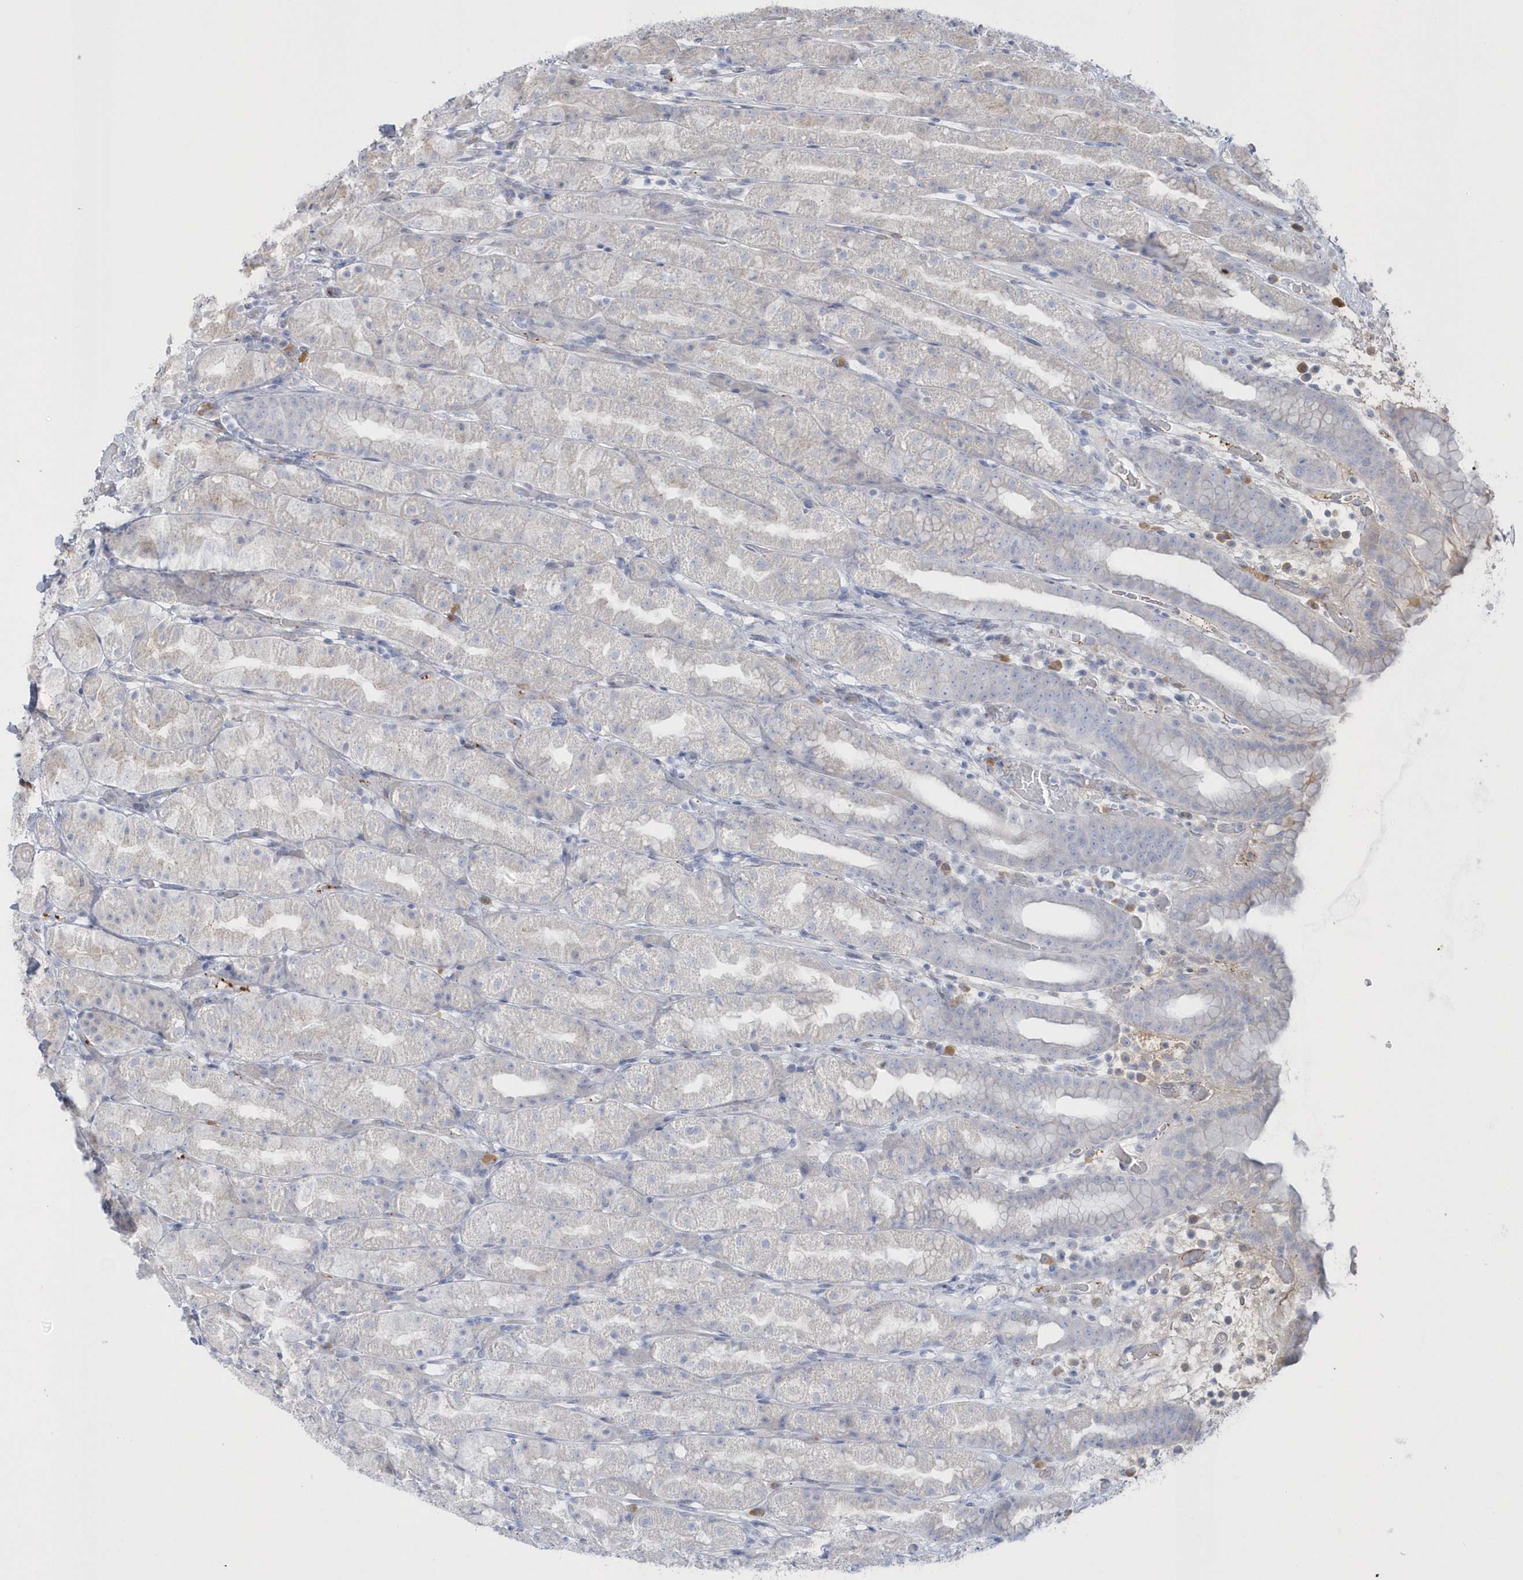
{"staining": {"intensity": "negative", "quantity": "none", "location": "none"}, "tissue": "stomach", "cell_type": "Glandular cells", "image_type": "normal", "snomed": [{"axis": "morphology", "description": "Normal tissue, NOS"}, {"axis": "topography", "description": "Stomach, upper"}], "caption": "DAB (3,3'-diaminobenzidine) immunohistochemical staining of unremarkable human stomach exhibits no significant expression in glandular cells. Brightfield microscopy of IHC stained with DAB (3,3'-diaminobenzidine) (brown) and hematoxylin (blue), captured at high magnification.", "gene": "SEMA3D", "patient": {"sex": "male", "age": 68}}